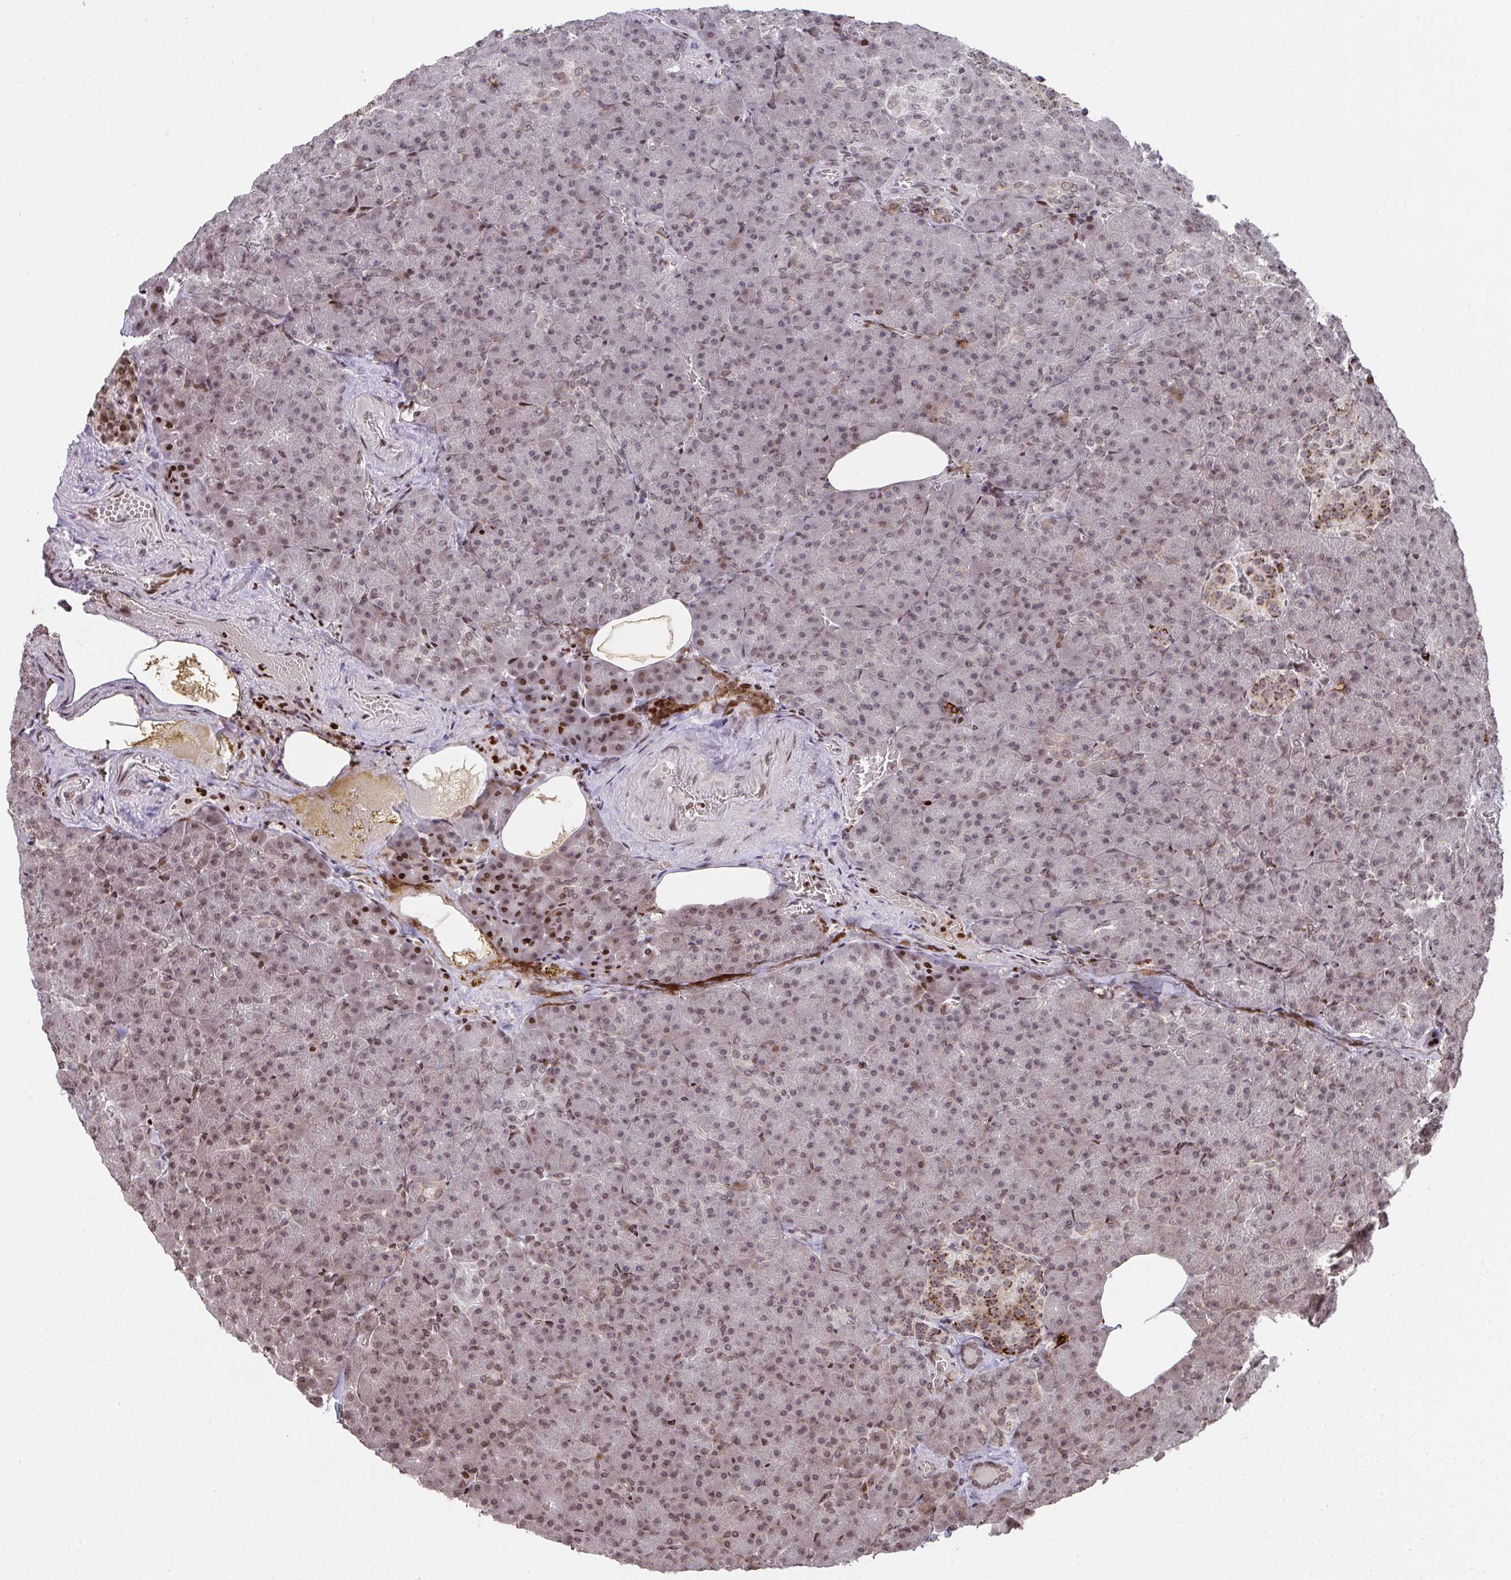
{"staining": {"intensity": "weak", "quantity": "25%-75%", "location": "nuclear"}, "tissue": "pancreas", "cell_type": "Exocrine glandular cells", "image_type": "normal", "snomed": [{"axis": "morphology", "description": "Normal tissue, NOS"}, {"axis": "topography", "description": "Pancreas"}], "caption": "IHC photomicrograph of unremarkable pancreas stained for a protein (brown), which demonstrates low levels of weak nuclear positivity in about 25%-75% of exocrine glandular cells.", "gene": "NIP7", "patient": {"sex": "female", "age": 74}}